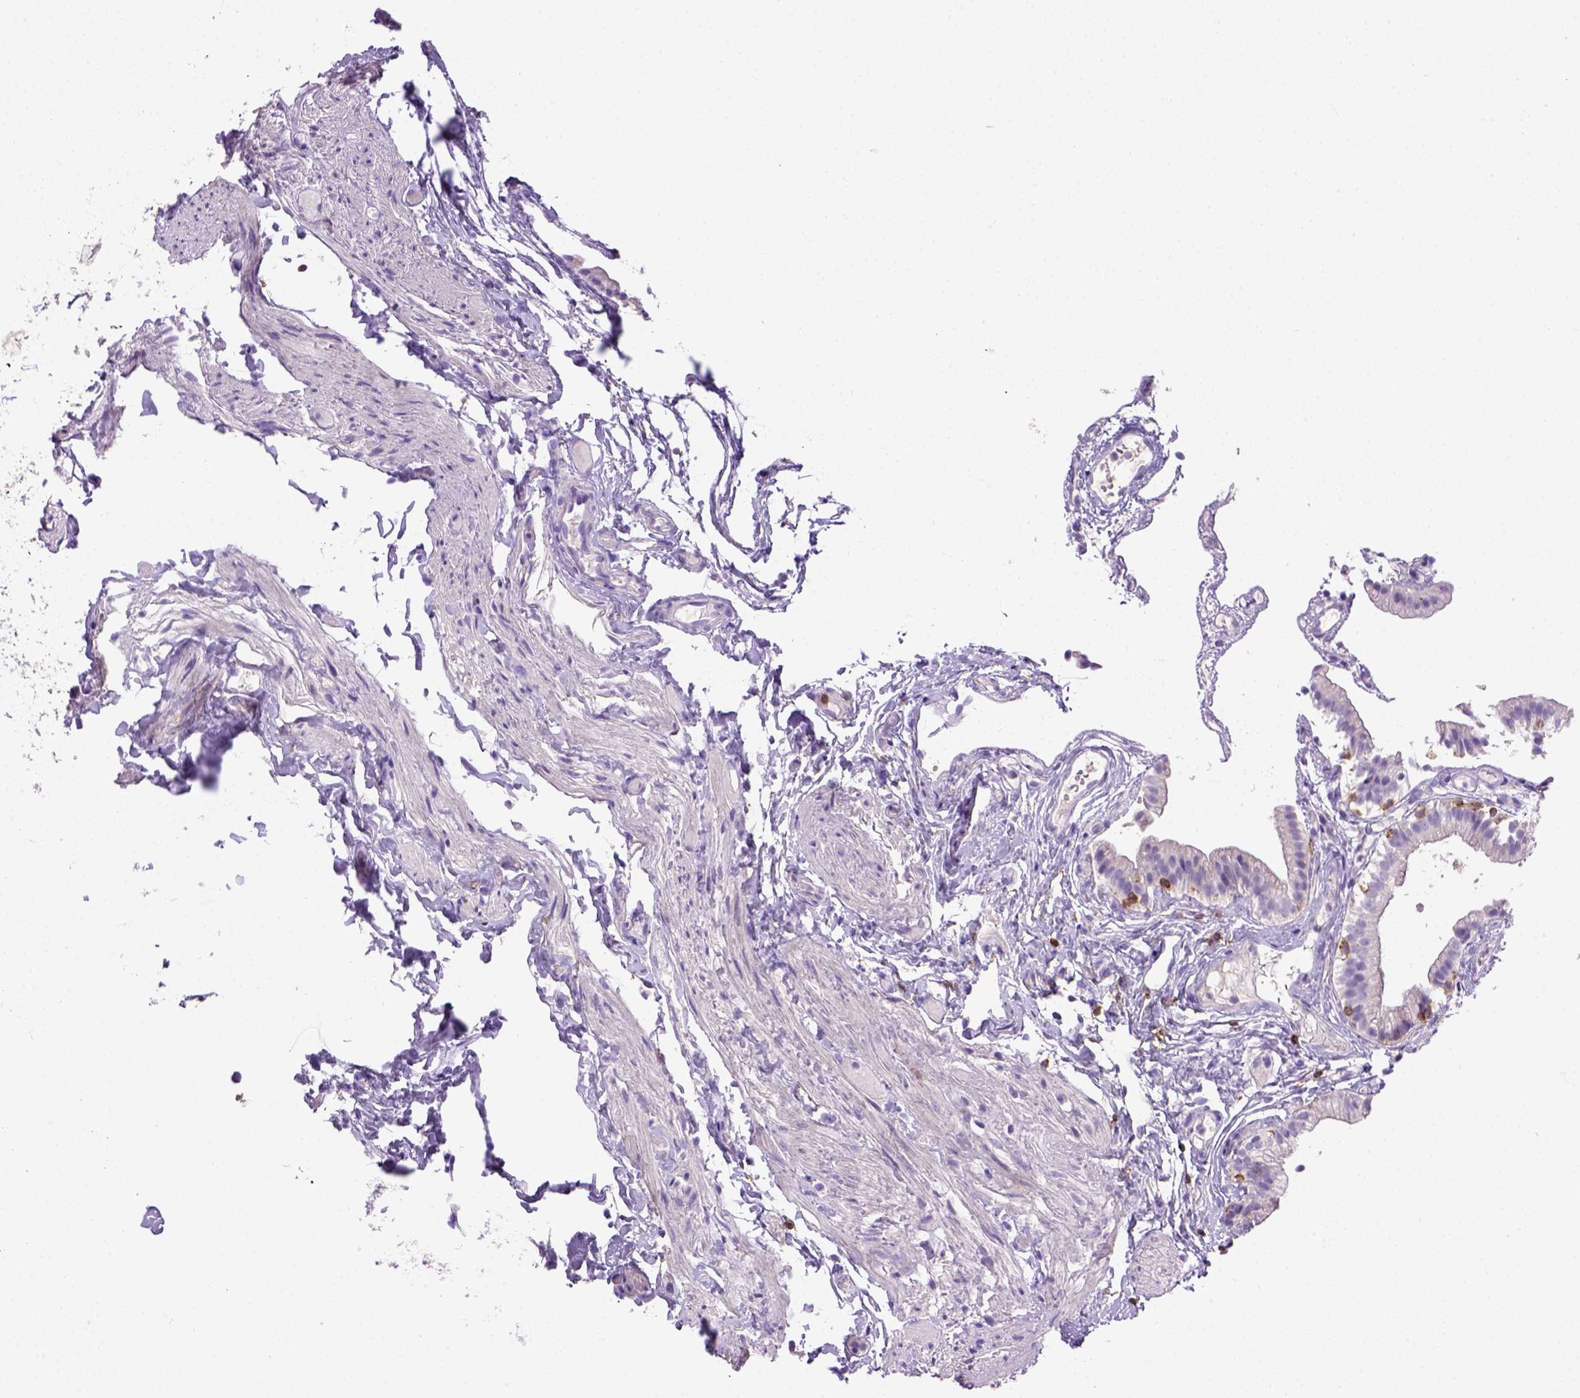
{"staining": {"intensity": "negative", "quantity": "none", "location": "none"}, "tissue": "gallbladder", "cell_type": "Glandular cells", "image_type": "normal", "snomed": [{"axis": "morphology", "description": "Normal tissue, NOS"}, {"axis": "topography", "description": "Gallbladder"}], "caption": "Glandular cells show no significant staining in benign gallbladder.", "gene": "CD3E", "patient": {"sex": "female", "age": 47}}